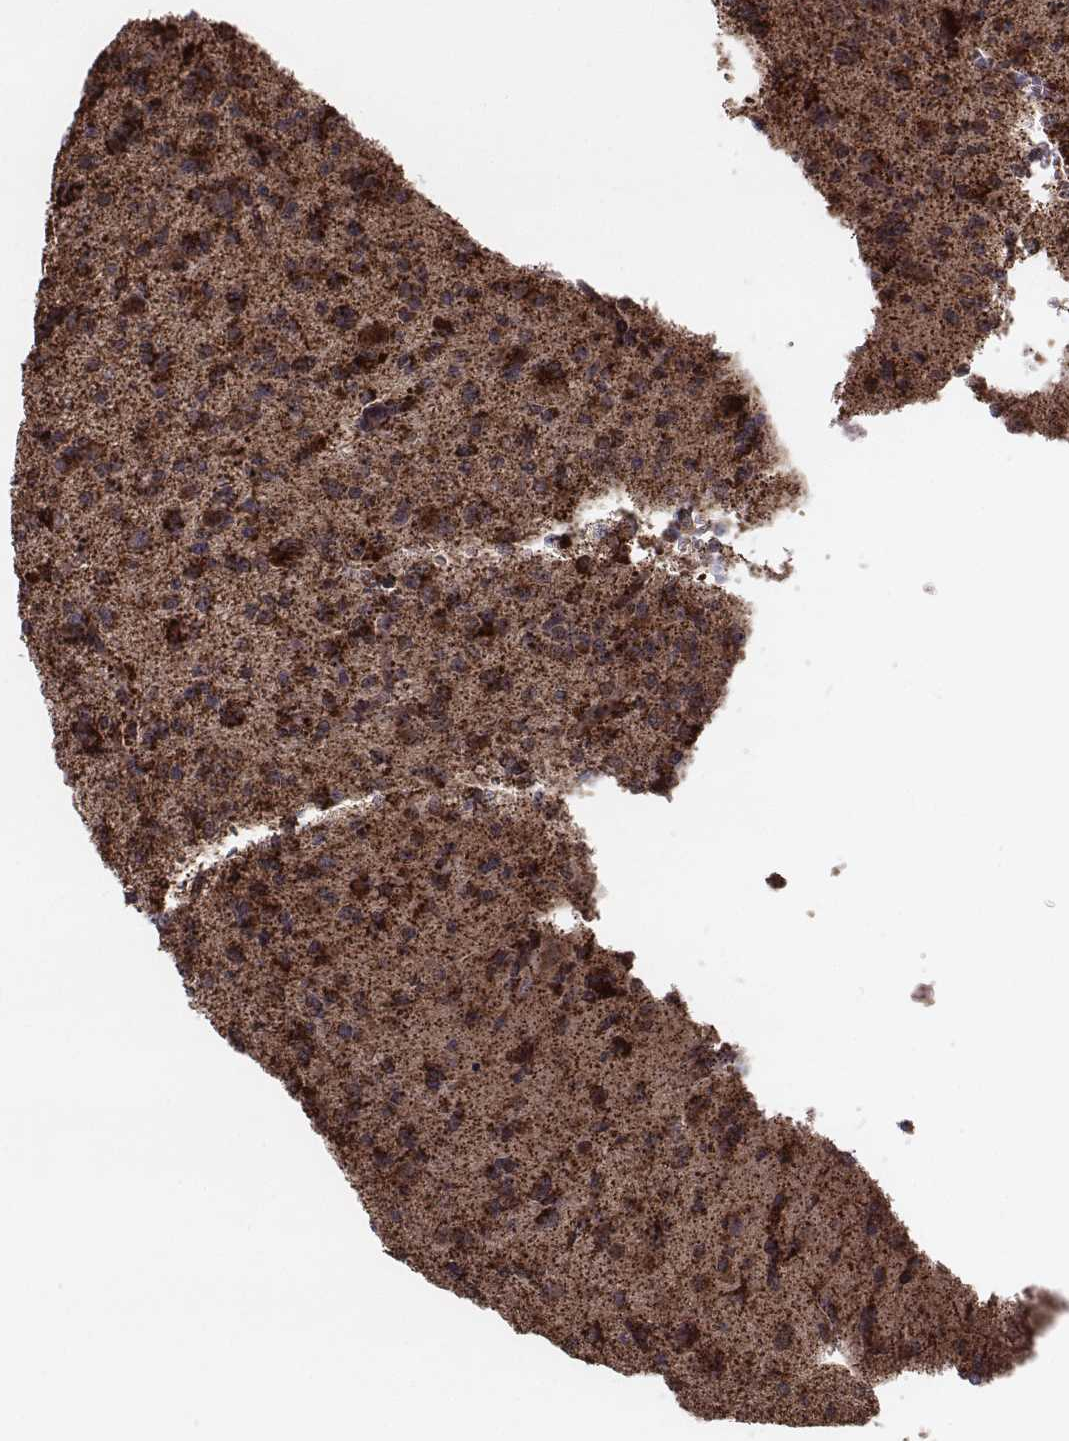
{"staining": {"intensity": "strong", "quantity": ">75%", "location": "cytoplasmic/membranous"}, "tissue": "glioma", "cell_type": "Tumor cells", "image_type": "cancer", "snomed": [{"axis": "morphology", "description": "Glioma, malignant, Low grade"}, {"axis": "topography", "description": "Brain"}], "caption": "DAB (3,3'-diaminobenzidine) immunohistochemical staining of malignant glioma (low-grade) shows strong cytoplasmic/membranous protein expression in approximately >75% of tumor cells. The staining was performed using DAB, with brown indicating positive protein expression. Nuclei are stained blue with hematoxylin.", "gene": "ZDHHC21", "patient": {"sex": "male", "age": 27}}